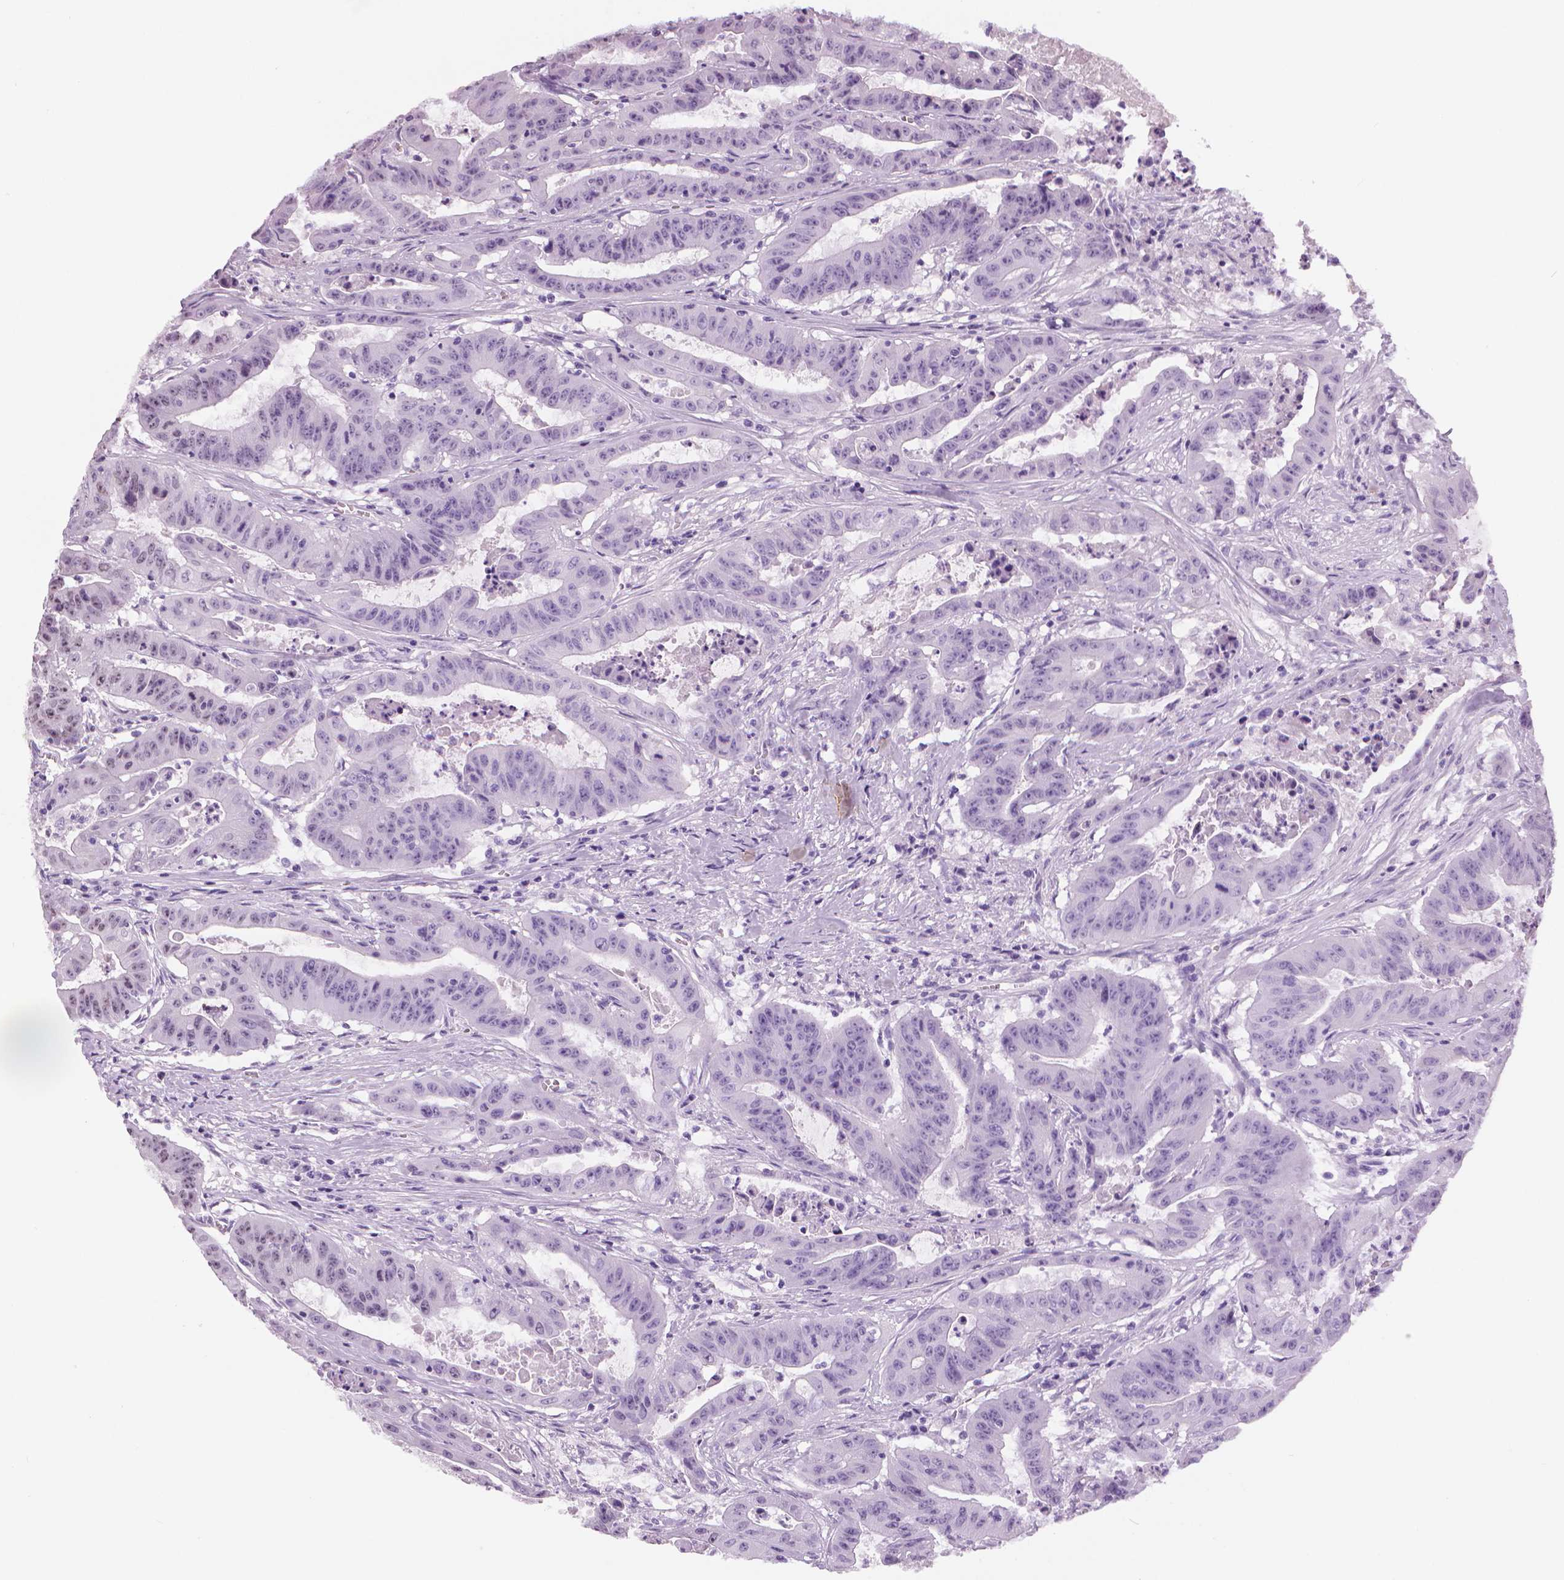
{"staining": {"intensity": "strong", "quantity": "25%-75%", "location": "nuclear"}, "tissue": "colorectal cancer", "cell_type": "Tumor cells", "image_type": "cancer", "snomed": [{"axis": "morphology", "description": "Adenocarcinoma, NOS"}, {"axis": "topography", "description": "Colon"}], "caption": "The micrograph exhibits a brown stain indicating the presence of a protein in the nuclear of tumor cells in adenocarcinoma (colorectal).", "gene": "MKI67", "patient": {"sex": "male", "age": 33}}